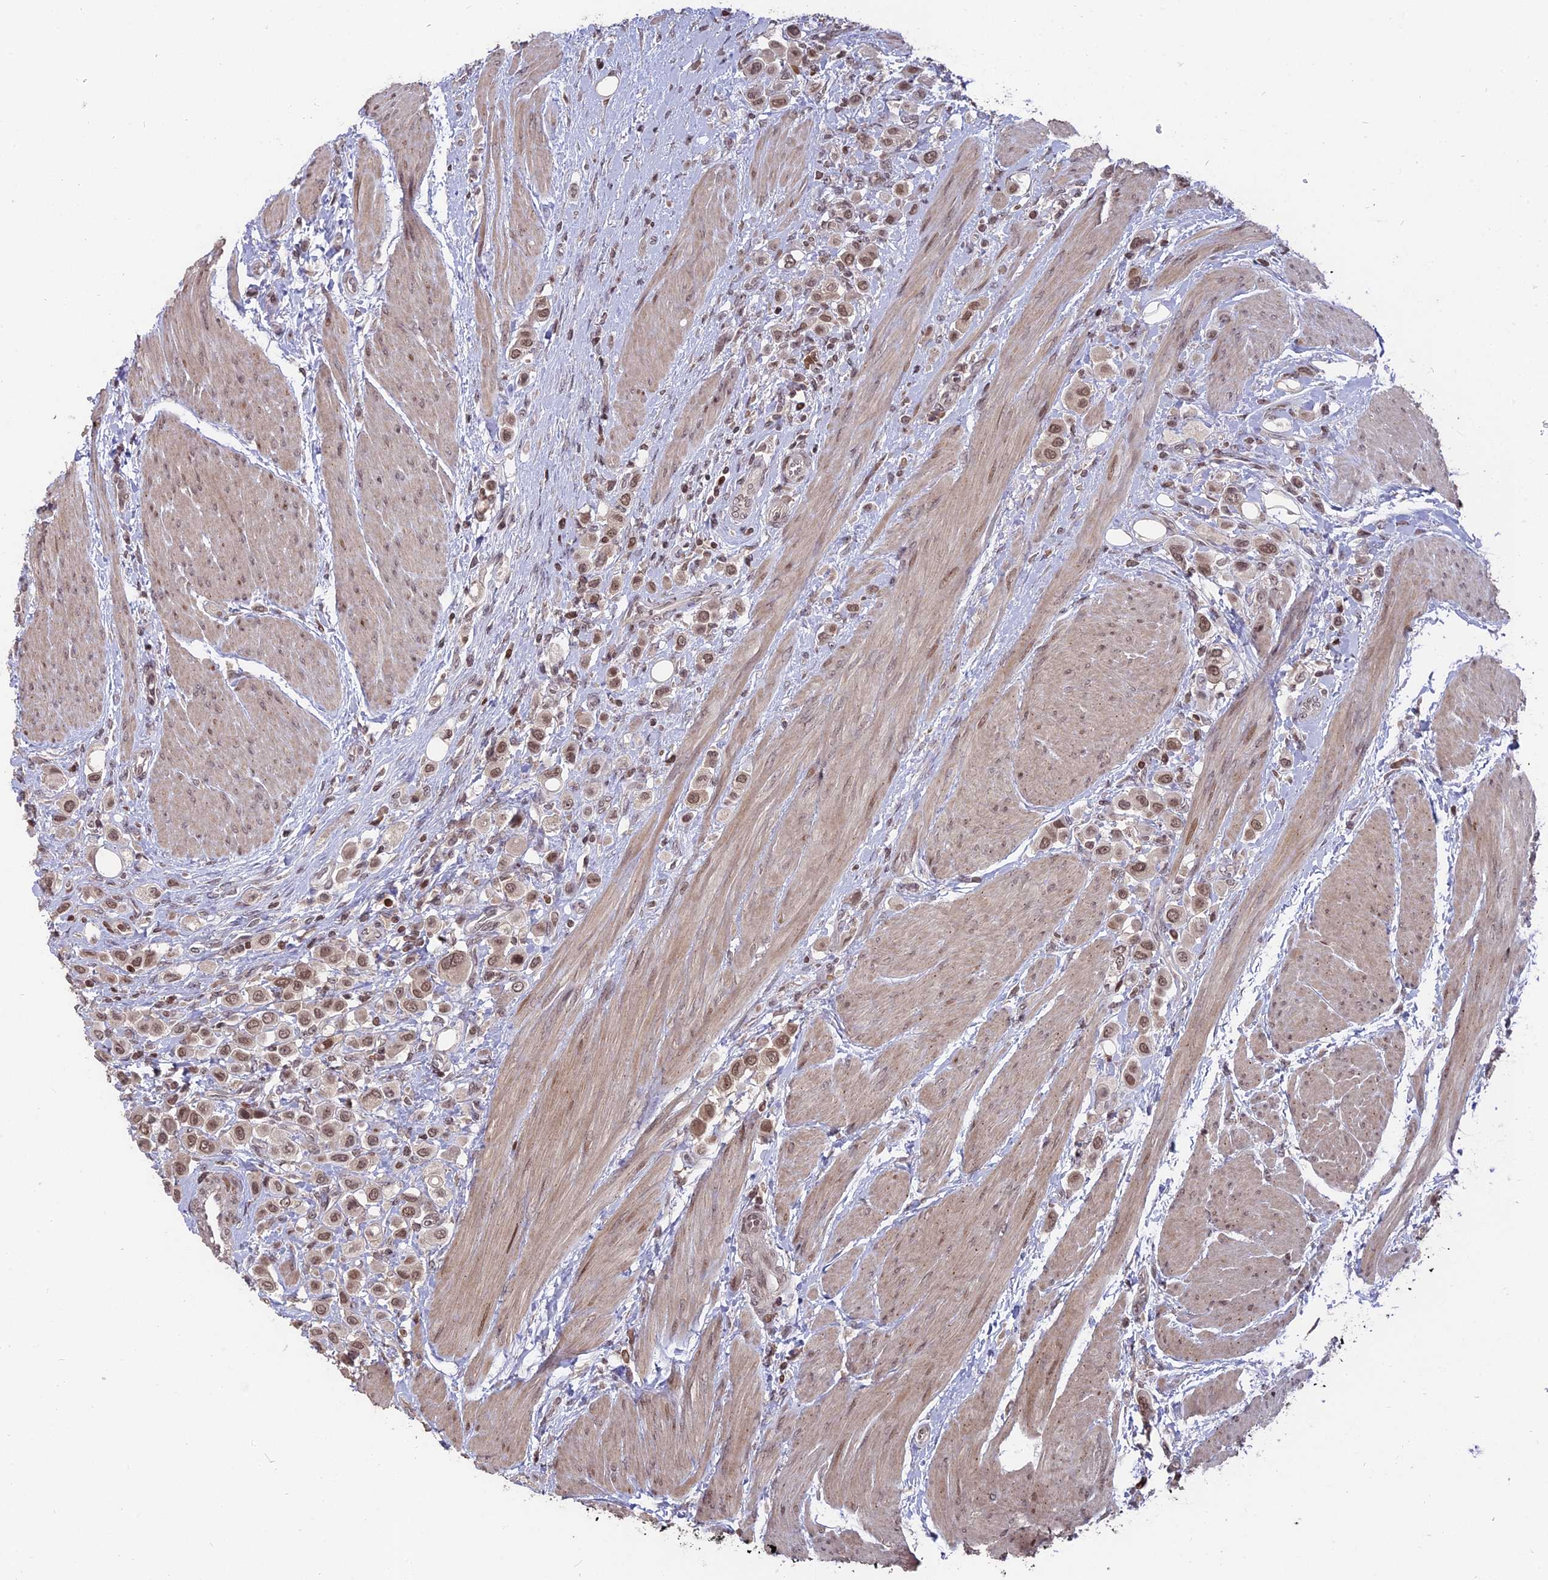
{"staining": {"intensity": "weak", "quantity": ">75%", "location": "nuclear"}, "tissue": "urothelial cancer", "cell_type": "Tumor cells", "image_type": "cancer", "snomed": [{"axis": "morphology", "description": "Urothelial carcinoma, High grade"}, {"axis": "topography", "description": "Urinary bladder"}], "caption": "Protein staining of high-grade urothelial carcinoma tissue displays weak nuclear staining in about >75% of tumor cells.", "gene": "NR1H3", "patient": {"sex": "male", "age": 50}}